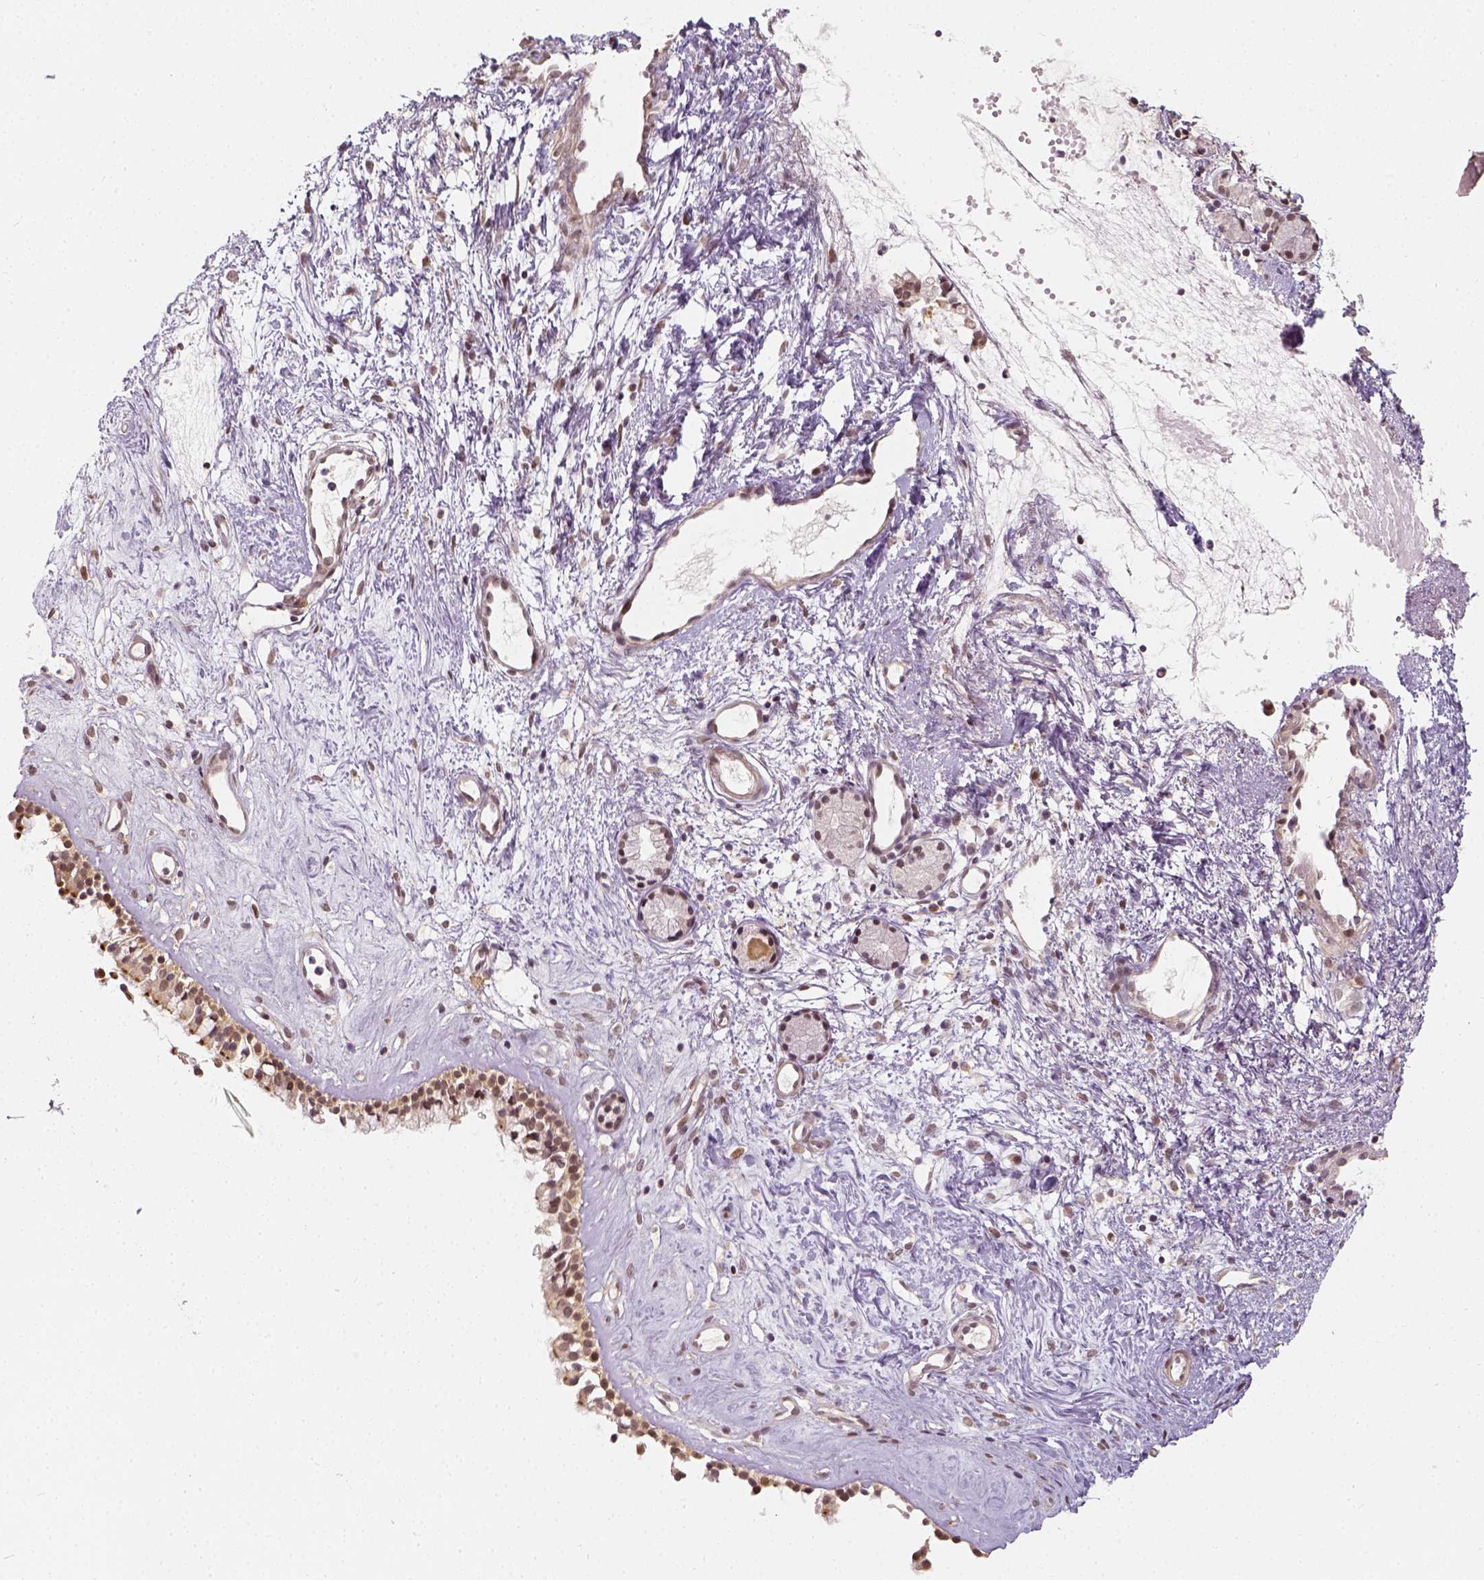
{"staining": {"intensity": "moderate", "quantity": ">75%", "location": "nuclear"}, "tissue": "nasopharynx", "cell_type": "Respiratory epithelial cells", "image_type": "normal", "snomed": [{"axis": "morphology", "description": "Normal tissue, NOS"}, {"axis": "topography", "description": "Nasopharynx"}], "caption": "Nasopharynx was stained to show a protein in brown. There is medium levels of moderate nuclear positivity in about >75% of respiratory epithelial cells.", "gene": "ZMAT3", "patient": {"sex": "female", "age": 52}}